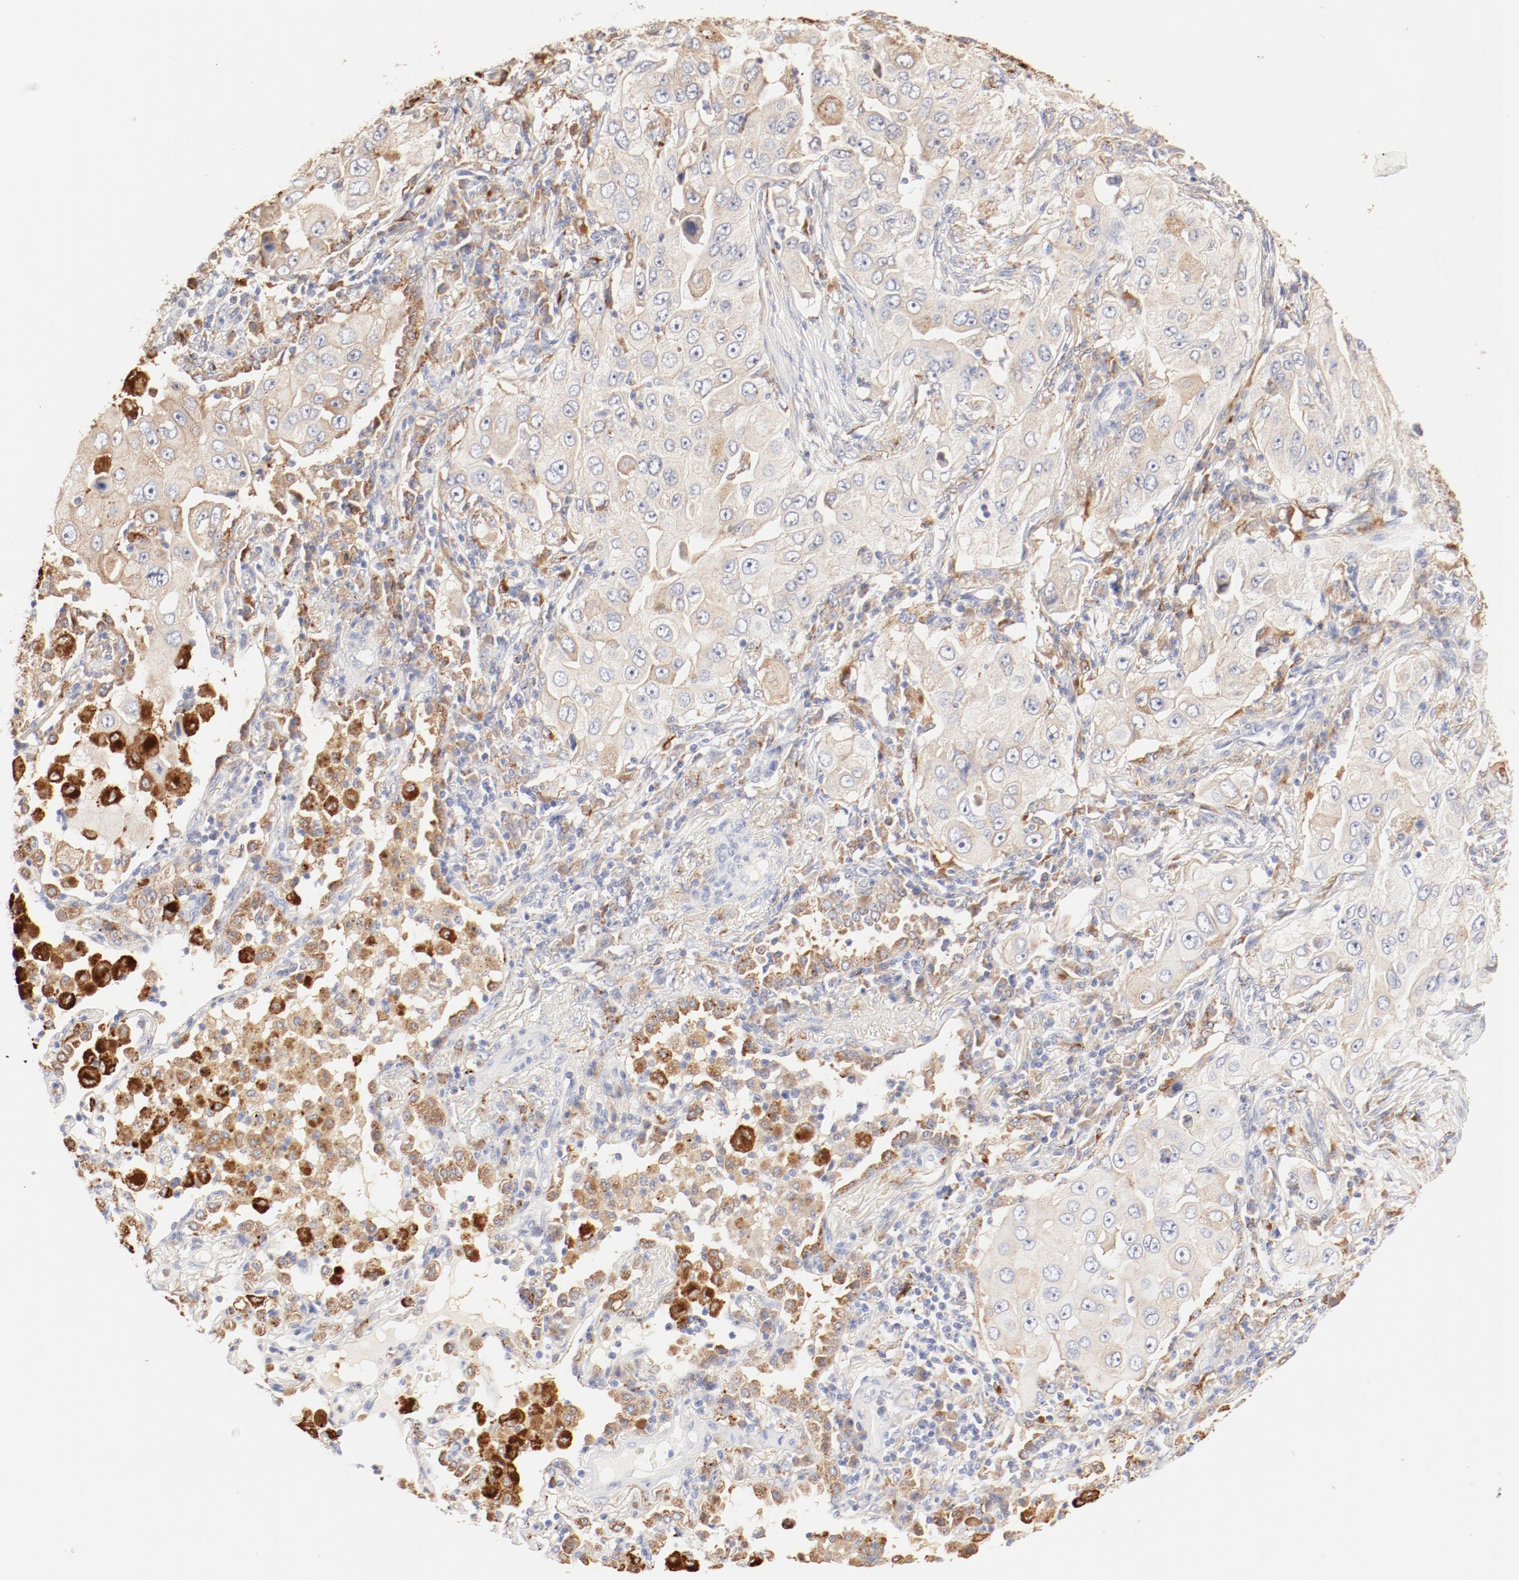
{"staining": {"intensity": "weak", "quantity": ">75%", "location": "cytoplasmic/membranous"}, "tissue": "lung cancer", "cell_type": "Tumor cells", "image_type": "cancer", "snomed": [{"axis": "morphology", "description": "Adenocarcinoma, NOS"}, {"axis": "topography", "description": "Lung"}], "caption": "Immunohistochemical staining of human lung adenocarcinoma demonstrates low levels of weak cytoplasmic/membranous staining in approximately >75% of tumor cells.", "gene": "CTSH", "patient": {"sex": "male", "age": 84}}